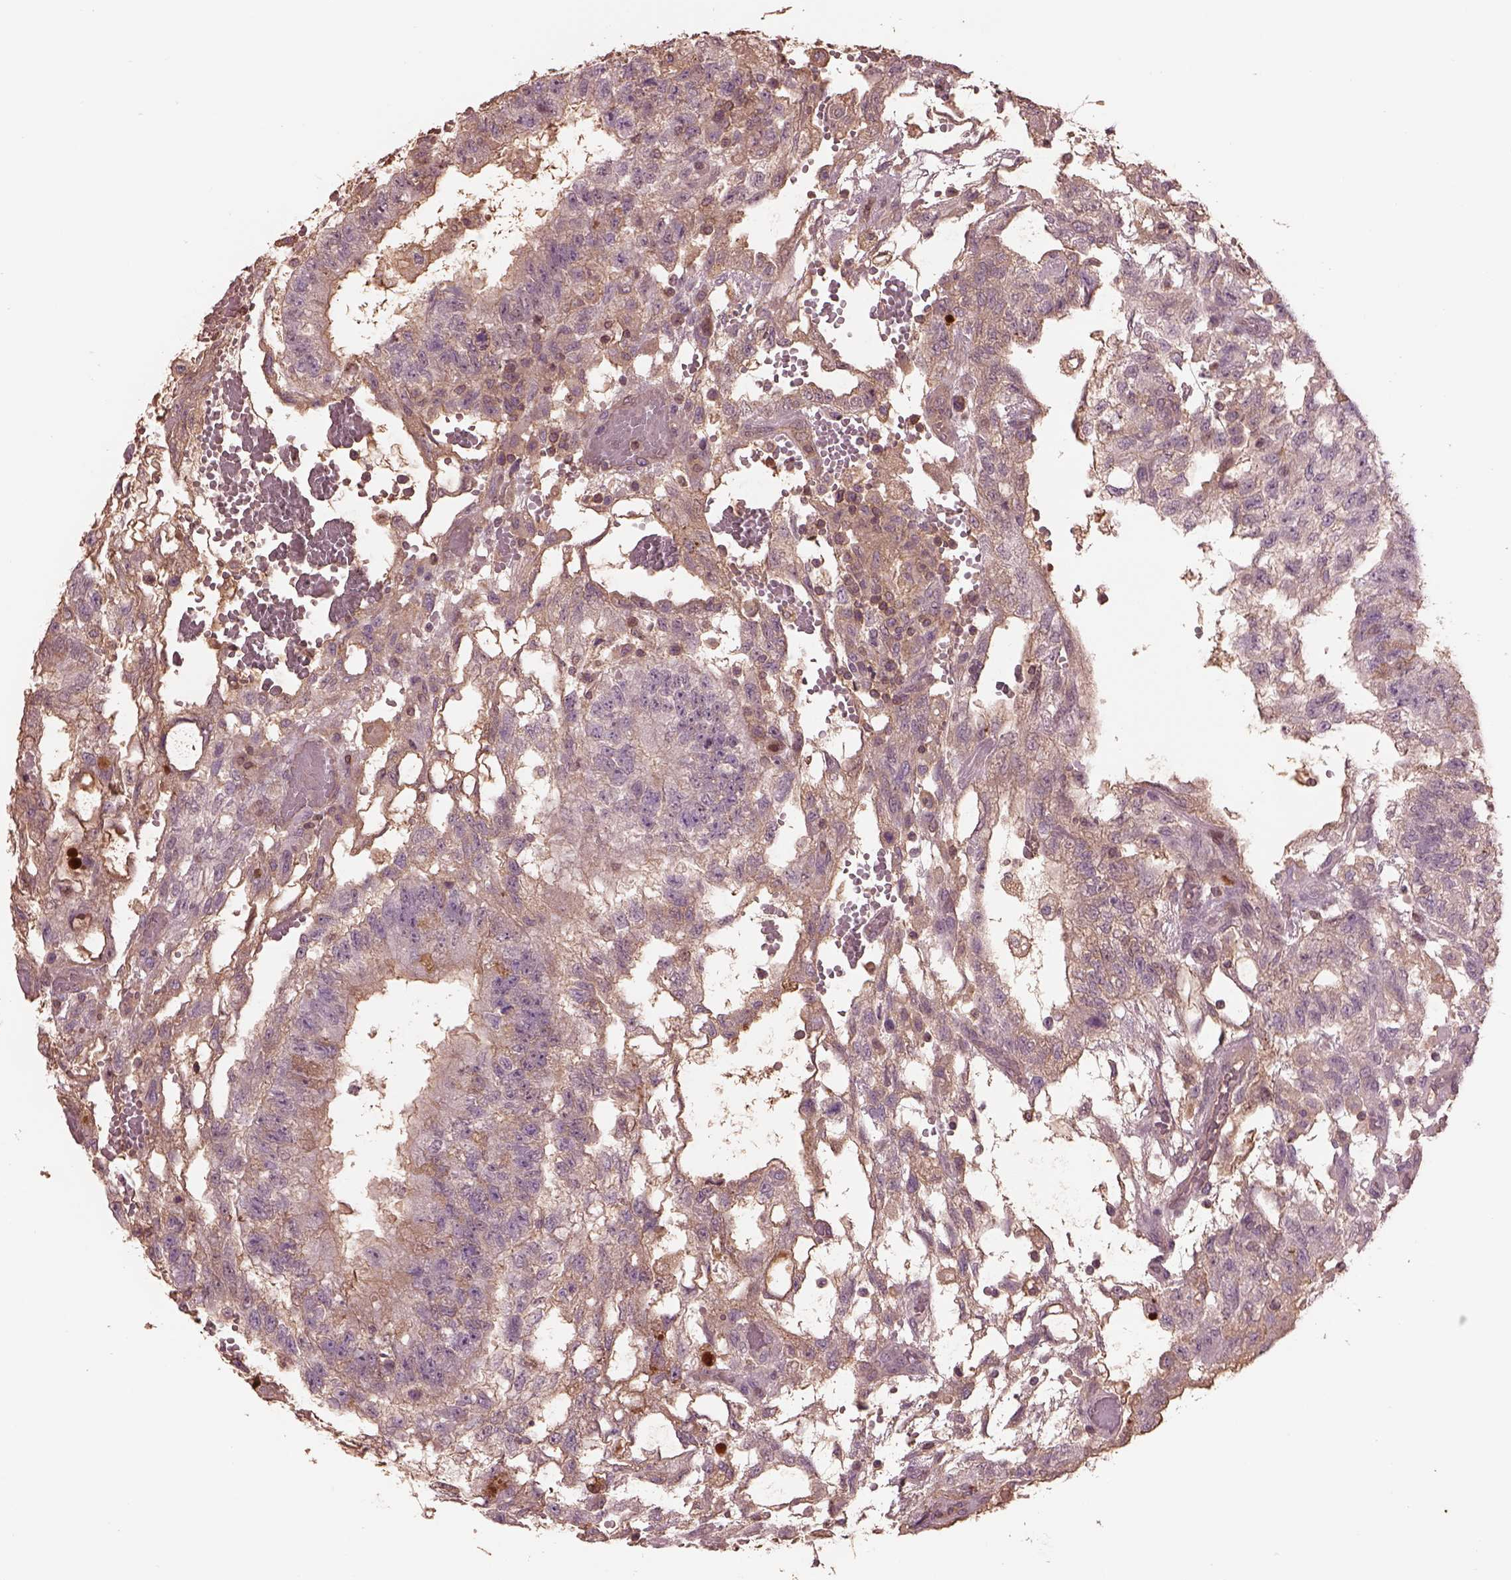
{"staining": {"intensity": "negative", "quantity": "none", "location": "none"}, "tissue": "testis cancer", "cell_type": "Tumor cells", "image_type": "cancer", "snomed": [{"axis": "morphology", "description": "Carcinoma, Embryonal, NOS"}, {"axis": "topography", "description": "Testis"}], "caption": "Immunohistochemistry image of human testis cancer stained for a protein (brown), which exhibits no staining in tumor cells.", "gene": "PTX4", "patient": {"sex": "male", "age": 32}}